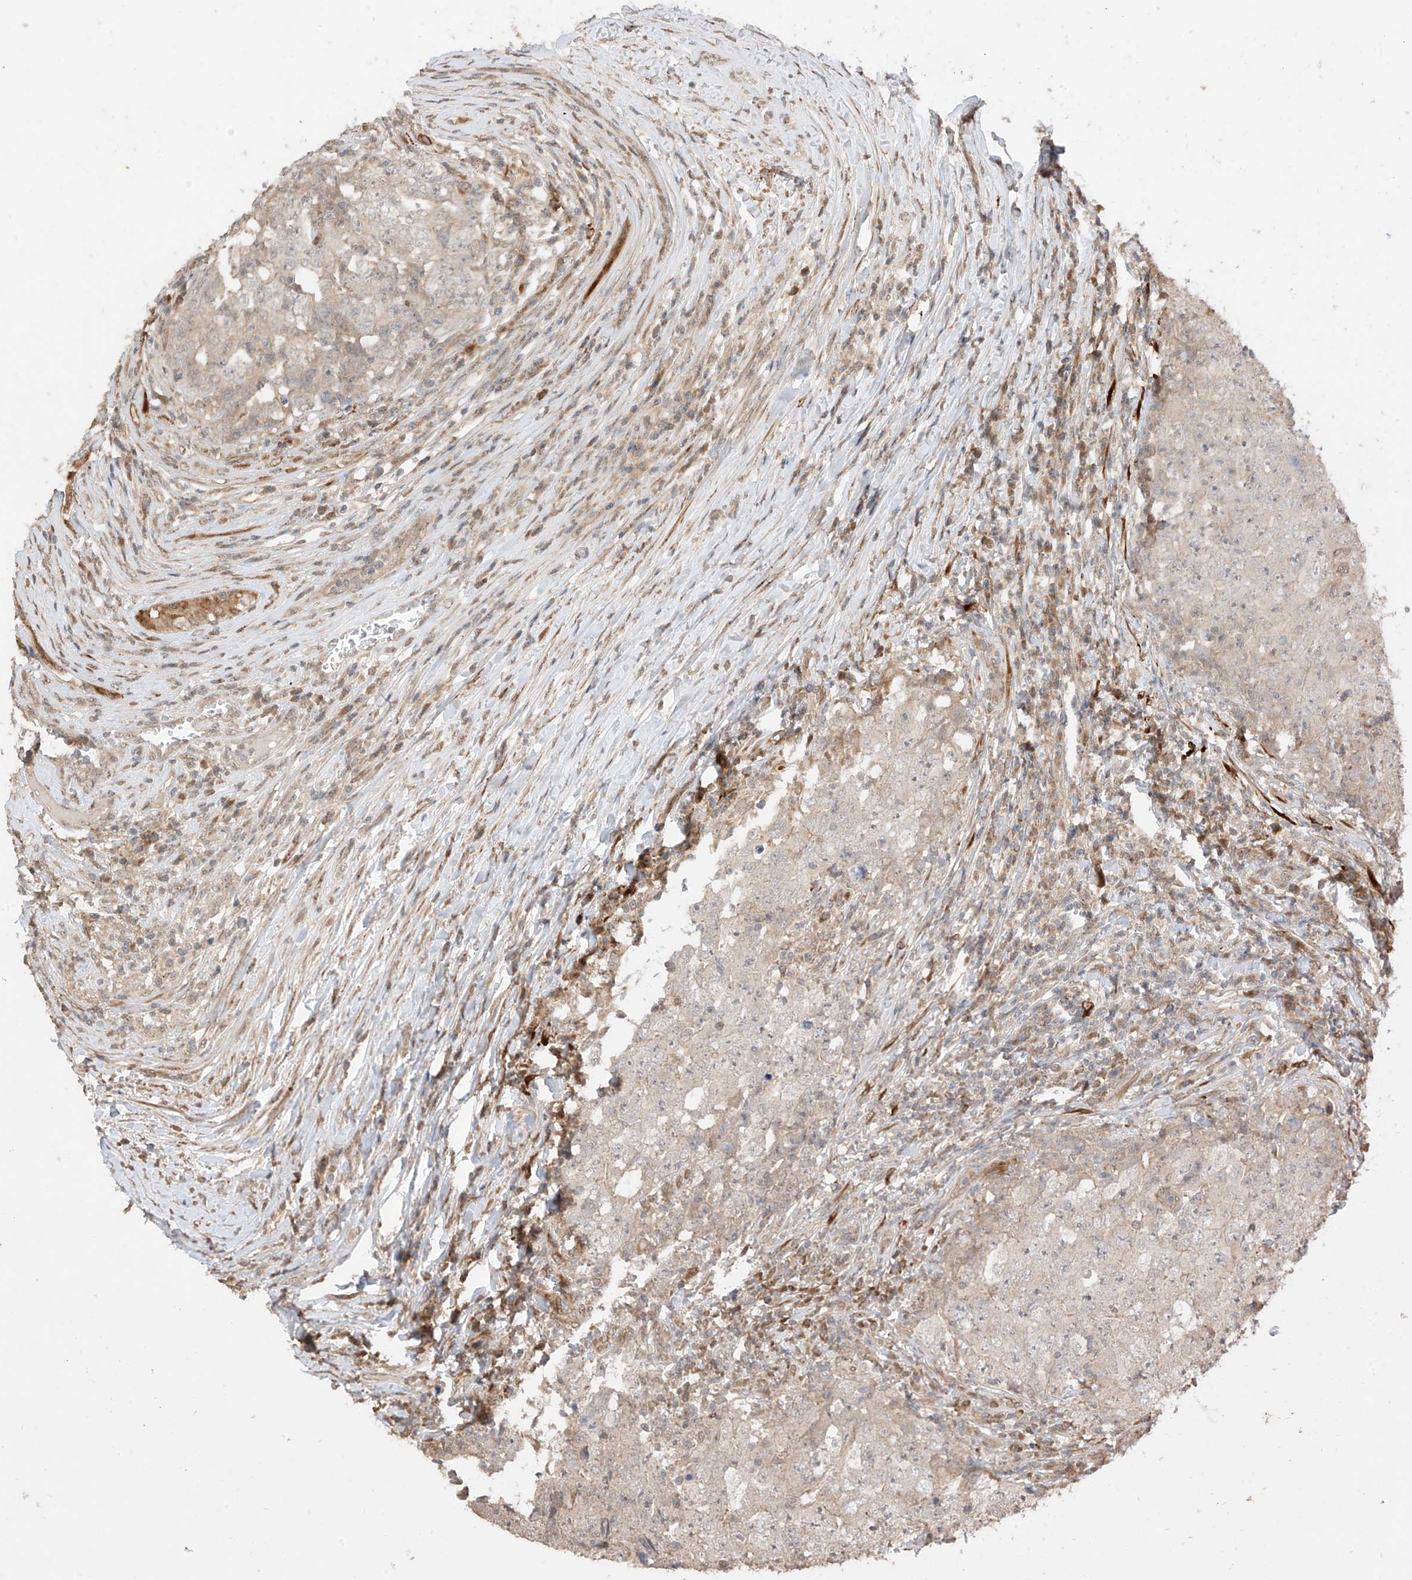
{"staining": {"intensity": "negative", "quantity": "none", "location": "none"}, "tissue": "testis cancer", "cell_type": "Tumor cells", "image_type": "cancer", "snomed": [{"axis": "morphology", "description": "Carcinoma, Embryonal, NOS"}, {"axis": "topography", "description": "Testis"}], "caption": "Human testis cancer (embryonal carcinoma) stained for a protein using immunohistochemistry (IHC) displays no positivity in tumor cells.", "gene": "LATS1", "patient": {"sex": "male", "age": 26}}